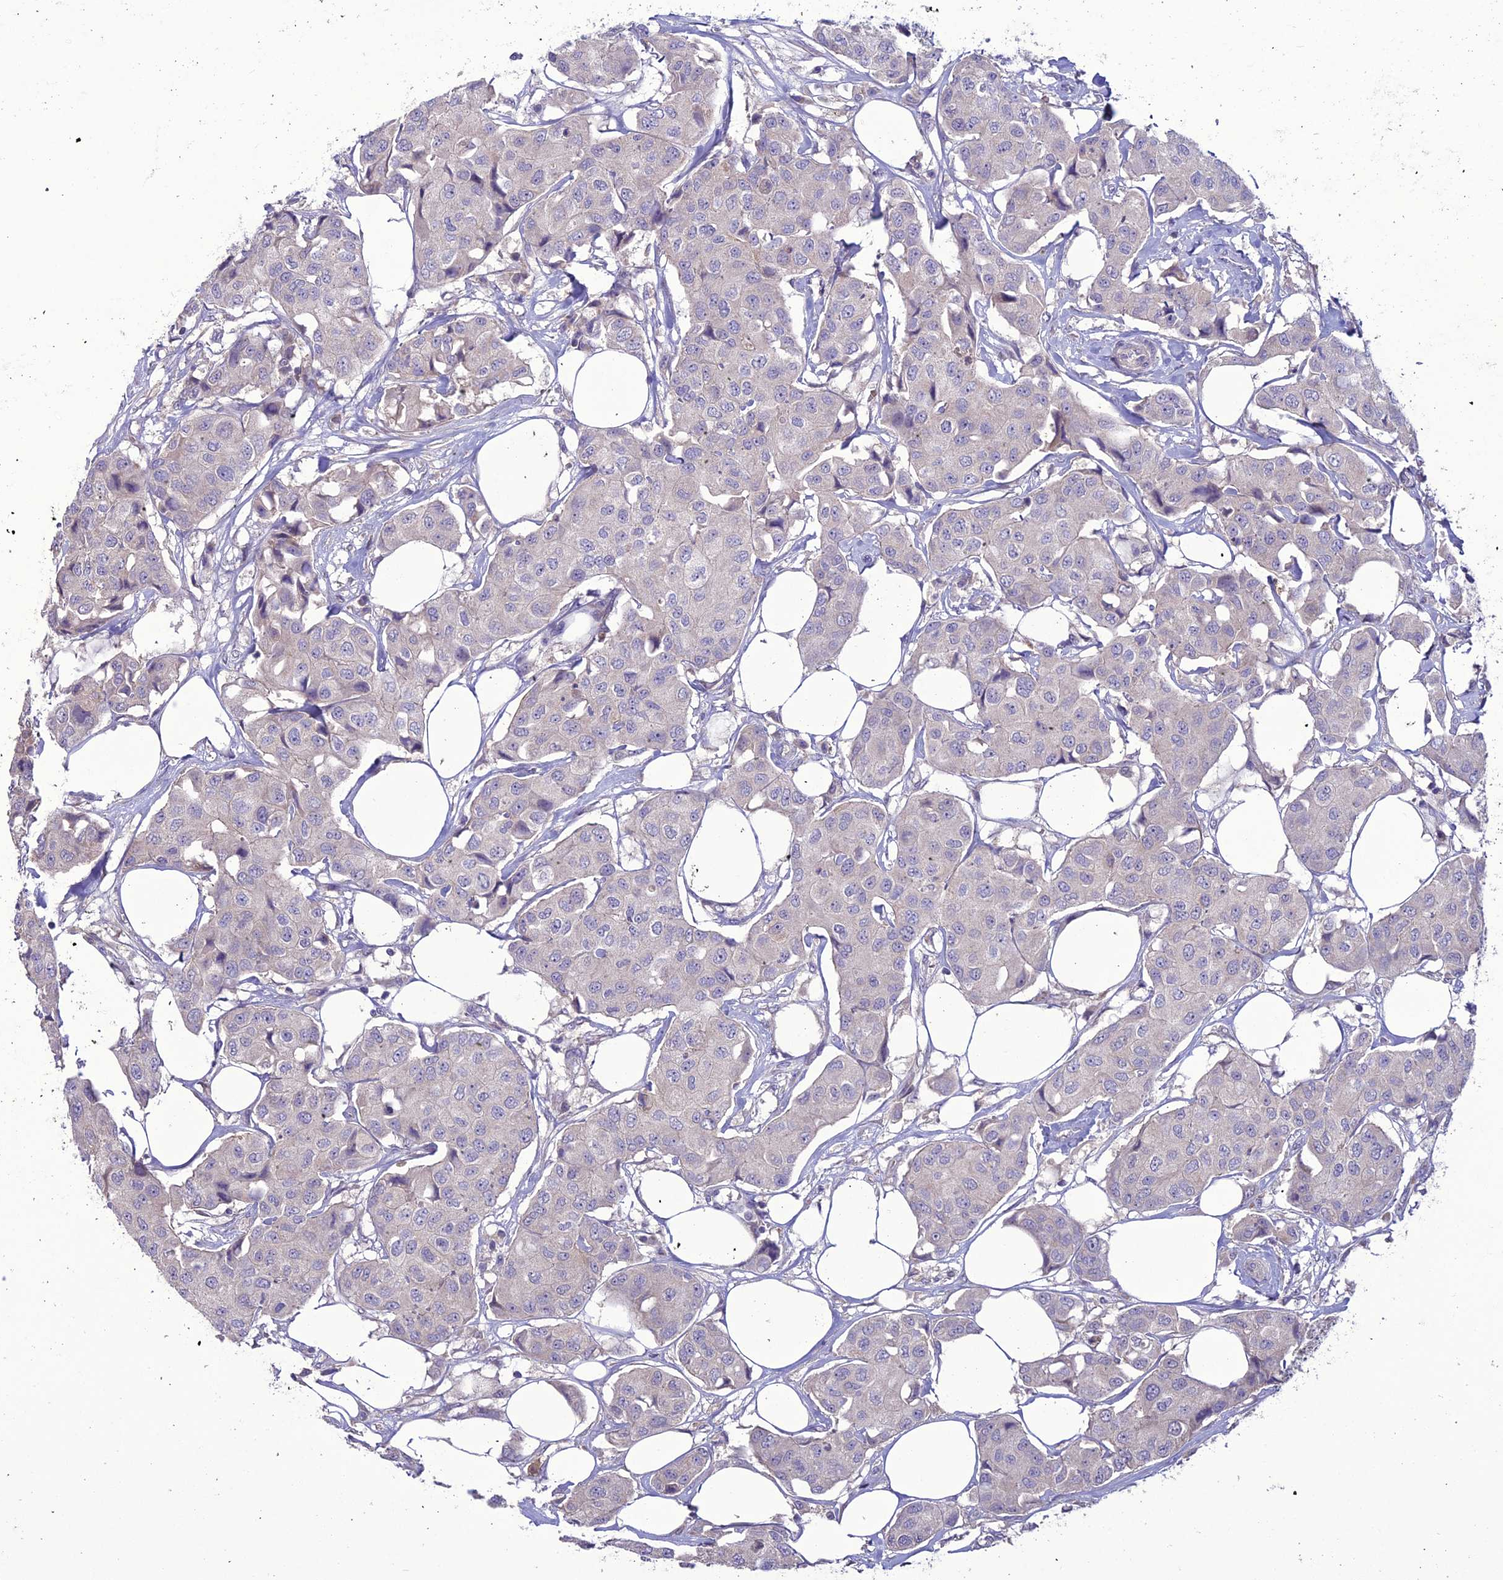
{"staining": {"intensity": "negative", "quantity": "none", "location": "none"}, "tissue": "breast cancer", "cell_type": "Tumor cells", "image_type": "cancer", "snomed": [{"axis": "morphology", "description": "Duct carcinoma"}, {"axis": "topography", "description": "Breast"}], "caption": "IHC micrograph of human breast intraductal carcinoma stained for a protein (brown), which exhibits no expression in tumor cells.", "gene": "C2orf76", "patient": {"sex": "female", "age": 80}}